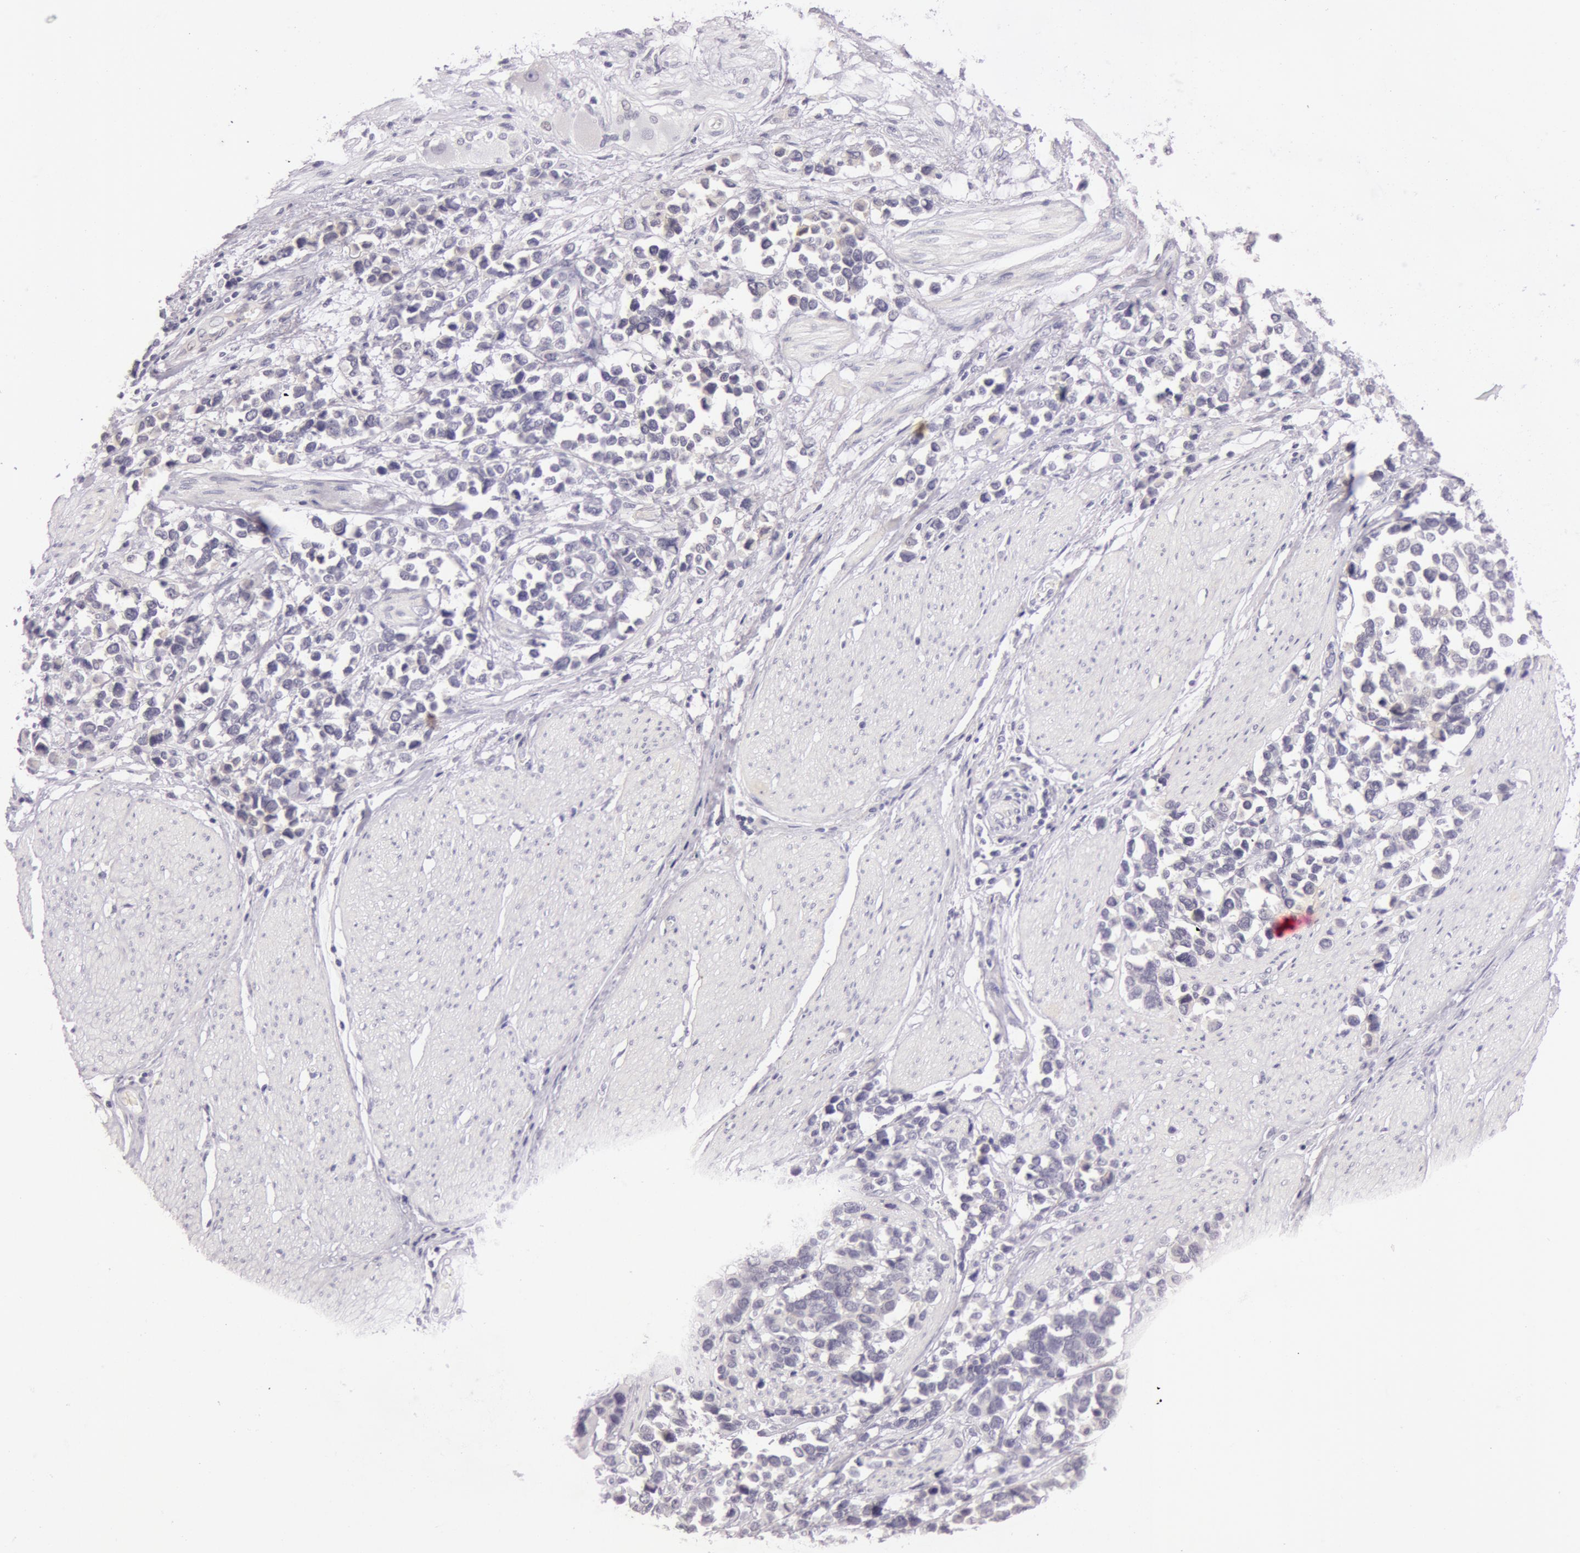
{"staining": {"intensity": "negative", "quantity": "none", "location": "none"}, "tissue": "stomach cancer", "cell_type": "Tumor cells", "image_type": "cancer", "snomed": [{"axis": "morphology", "description": "Adenocarcinoma, NOS"}, {"axis": "topography", "description": "Stomach, upper"}], "caption": "Immunohistochemistry histopathology image of neoplastic tissue: adenocarcinoma (stomach) stained with DAB (3,3'-diaminobenzidine) demonstrates no significant protein expression in tumor cells.", "gene": "RBMY1F", "patient": {"sex": "male", "age": 71}}